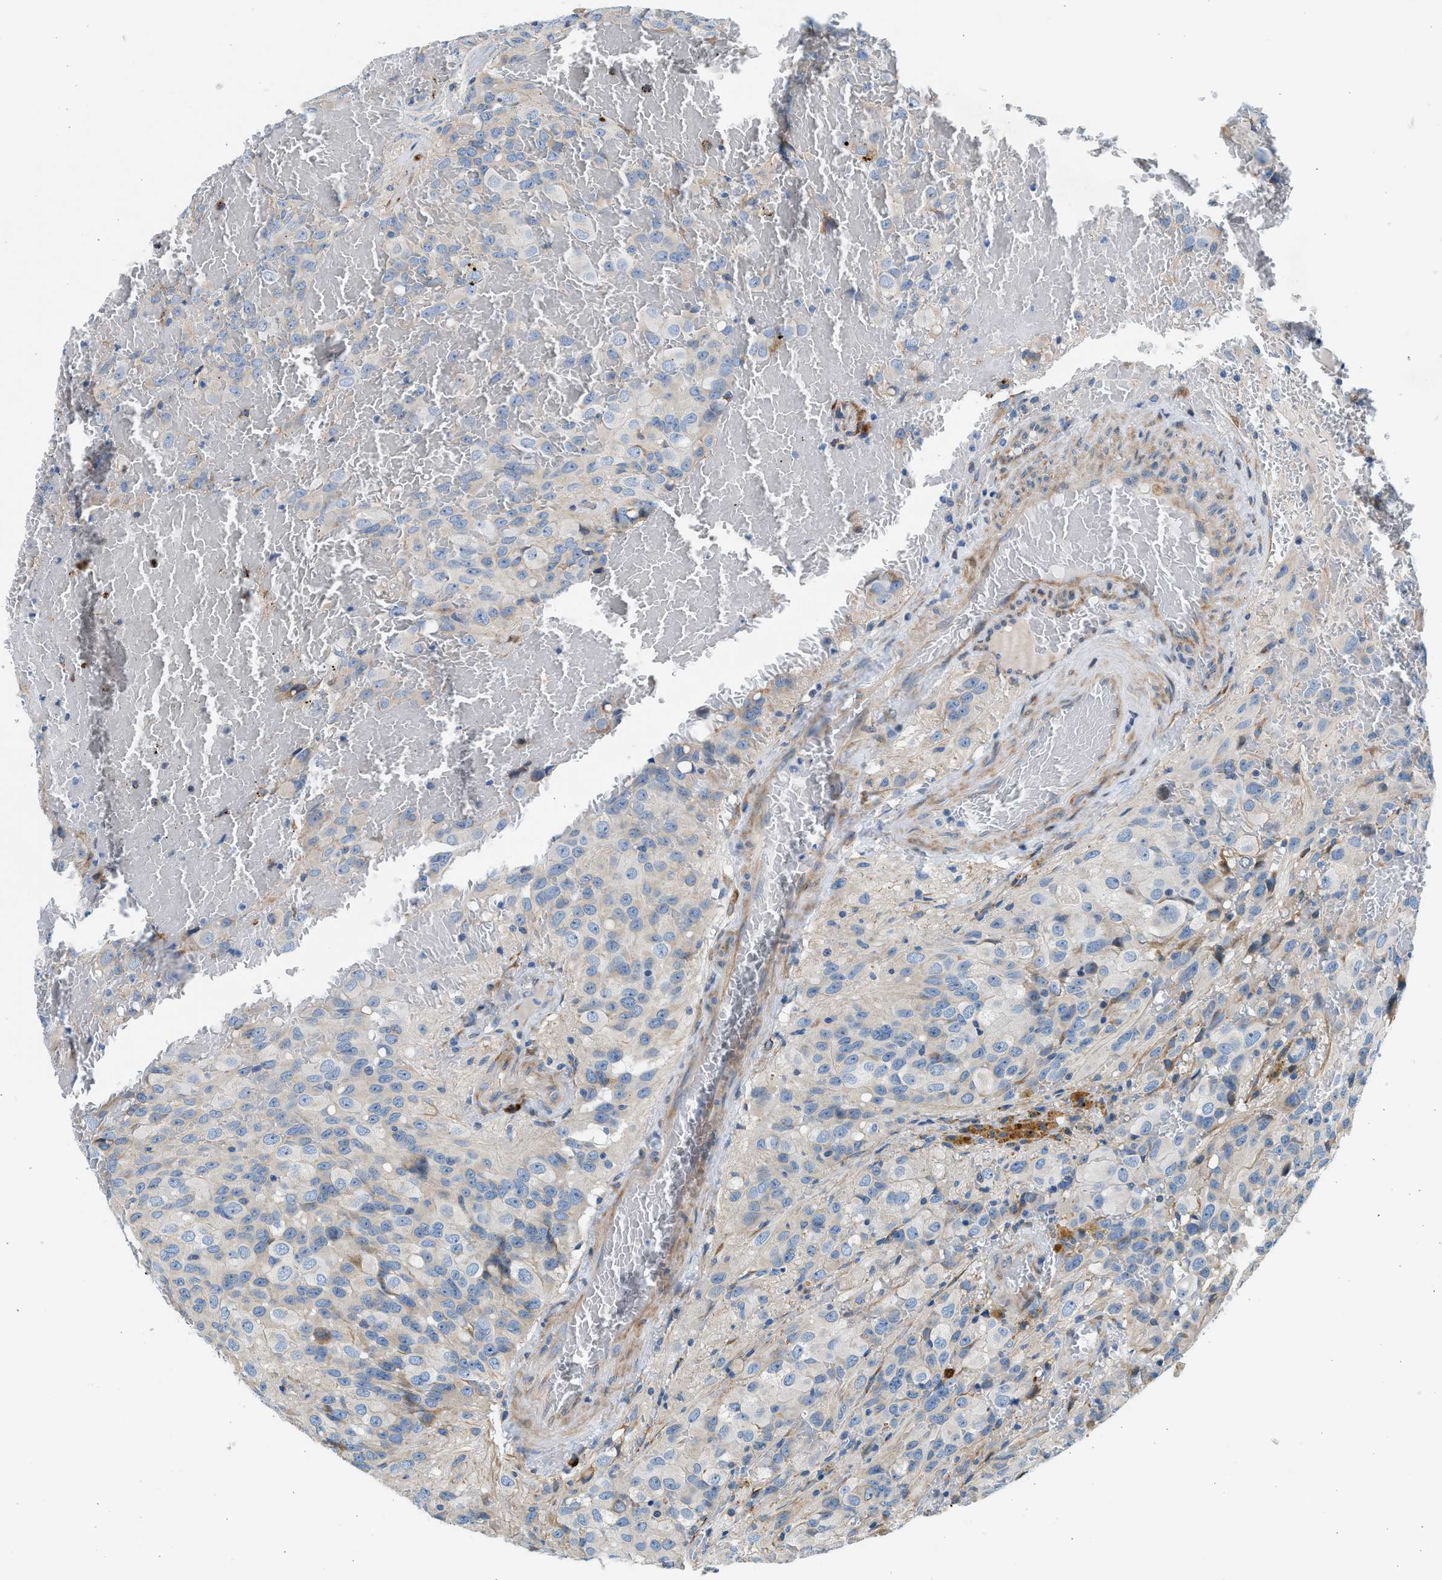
{"staining": {"intensity": "negative", "quantity": "none", "location": "none"}, "tissue": "glioma", "cell_type": "Tumor cells", "image_type": "cancer", "snomed": [{"axis": "morphology", "description": "Glioma, malignant, High grade"}, {"axis": "topography", "description": "Brain"}], "caption": "DAB immunohistochemical staining of human malignant glioma (high-grade) exhibits no significant expression in tumor cells. (DAB IHC visualized using brightfield microscopy, high magnification).", "gene": "CNTN6", "patient": {"sex": "male", "age": 32}}